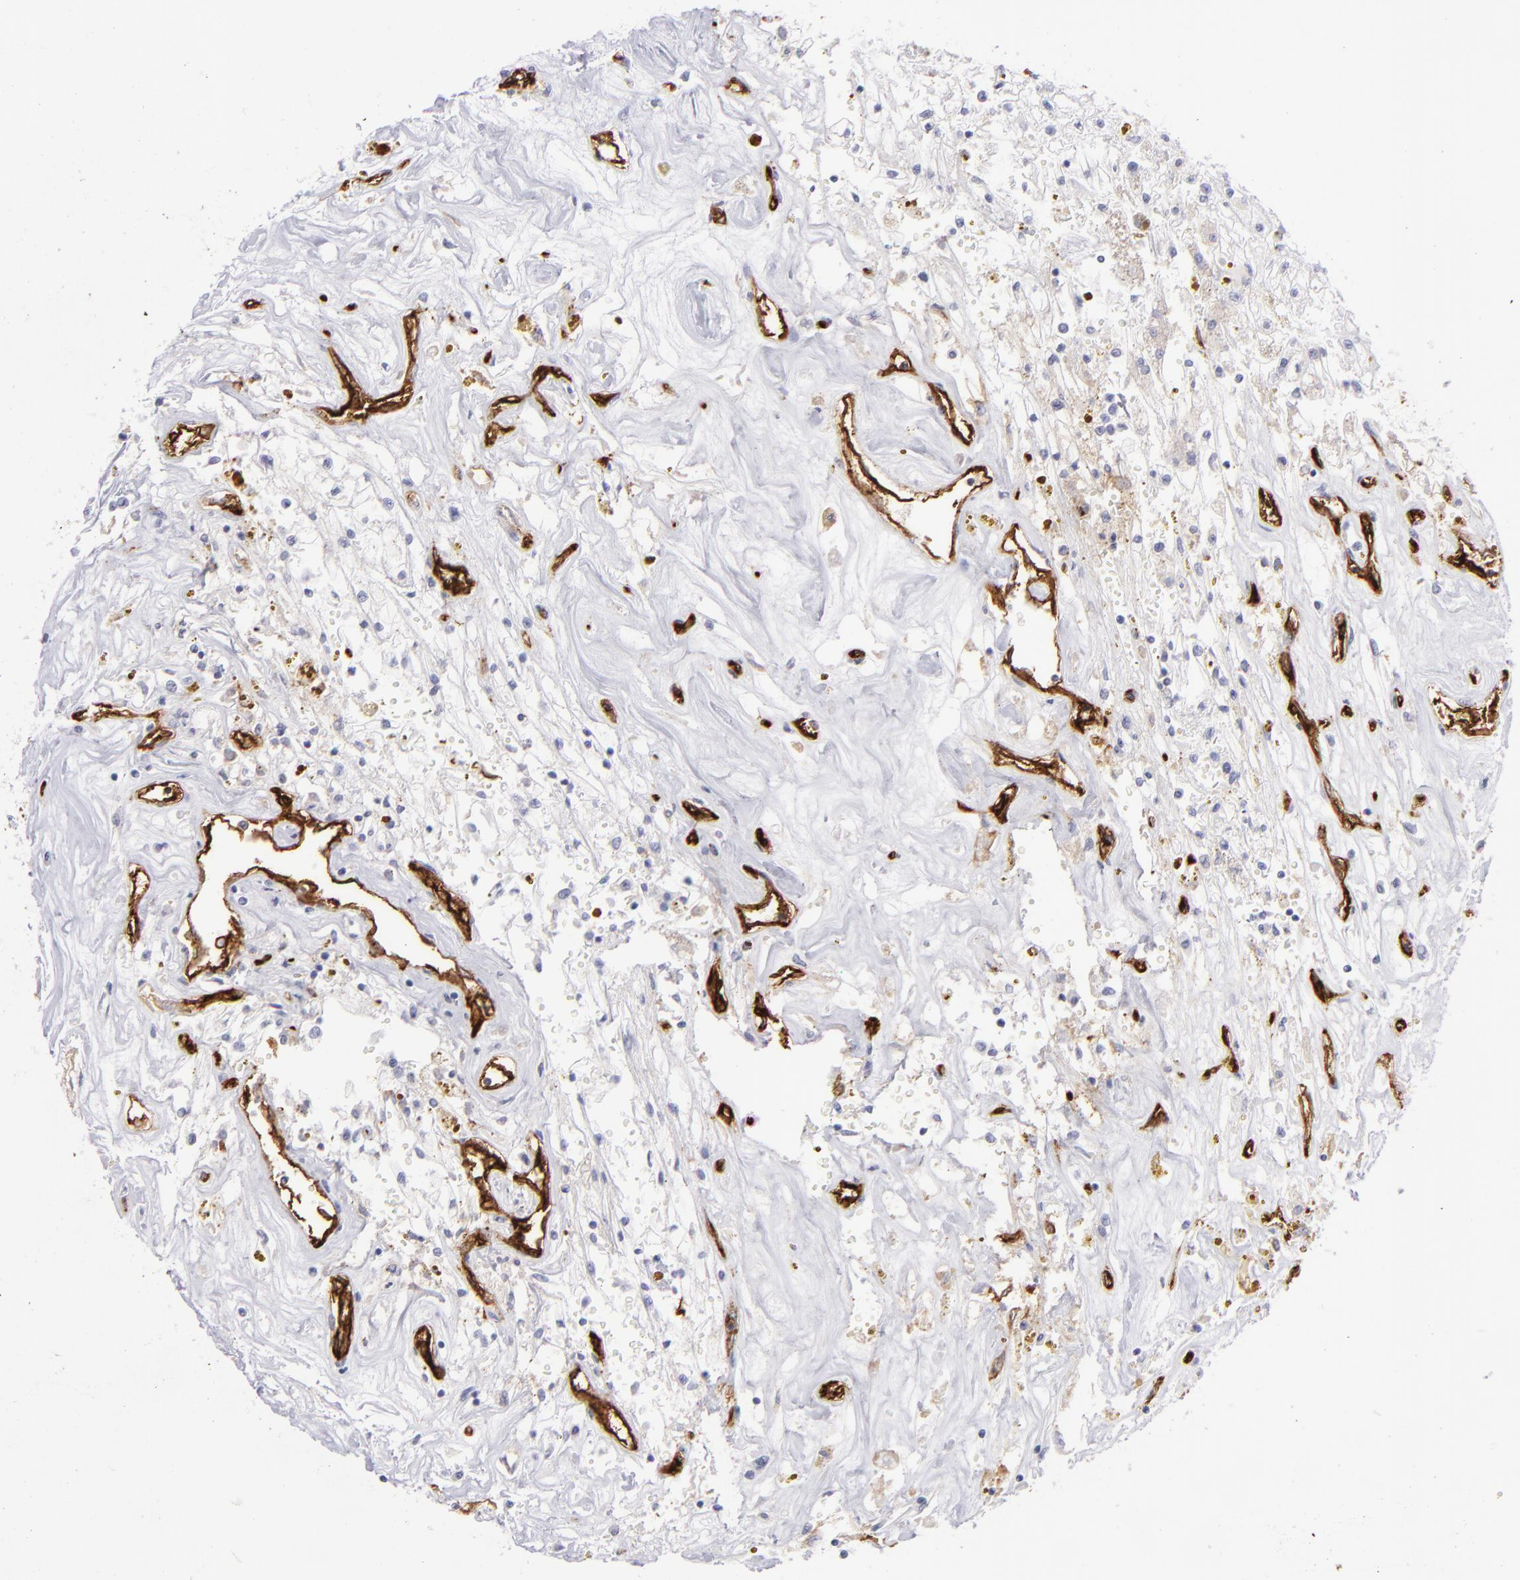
{"staining": {"intensity": "negative", "quantity": "none", "location": "none"}, "tissue": "renal cancer", "cell_type": "Tumor cells", "image_type": "cancer", "snomed": [{"axis": "morphology", "description": "Adenocarcinoma, NOS"}, {"axis": "topography", "description": "Kidney"}], "caption": "IHC photomicrograph of renal cancer (adenocarcinoma) stained for a protein (brown), which reveals no expression in tumor cells.", "gene": "ACE", "patient": {"sex": "male", "age": 78}}